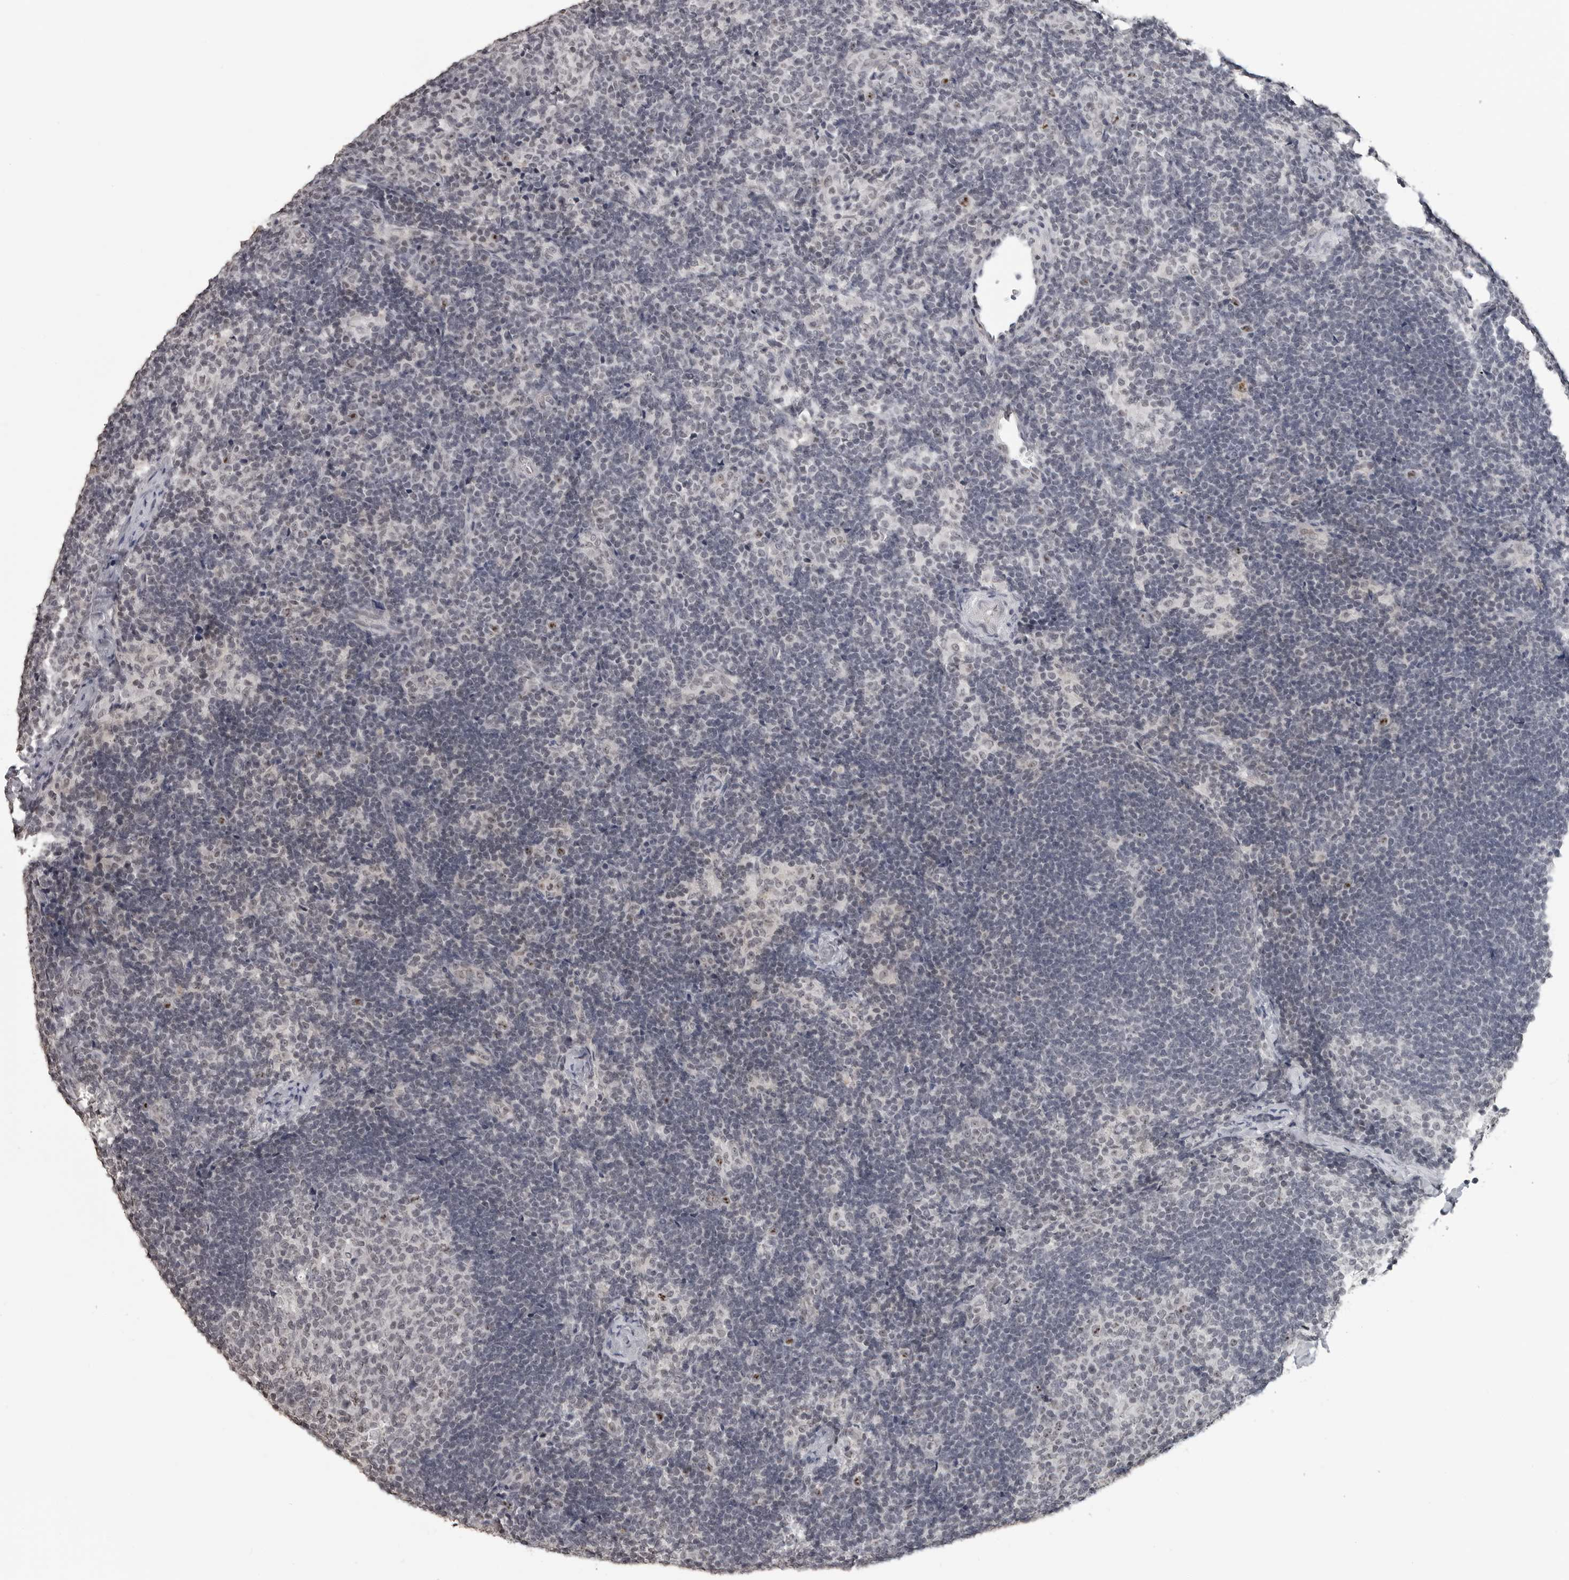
{"staining": {"intensity": "negative", "quantity": "none", "location": "none"}, "tissue": "lymph node", "cell_type": "Germinal center cells", "image_type": "normal", "snomed": [{"axis": "morphology", "description": "Normal tissue, NOS"}, {"axis": "topography", "description": "Lymph node"}], "caption": "The histopathology image exhibits no staining of germinal center cells in benign lymph node.", "gene": "DDX54", "patient": {"sex": "female", "age": 22}}